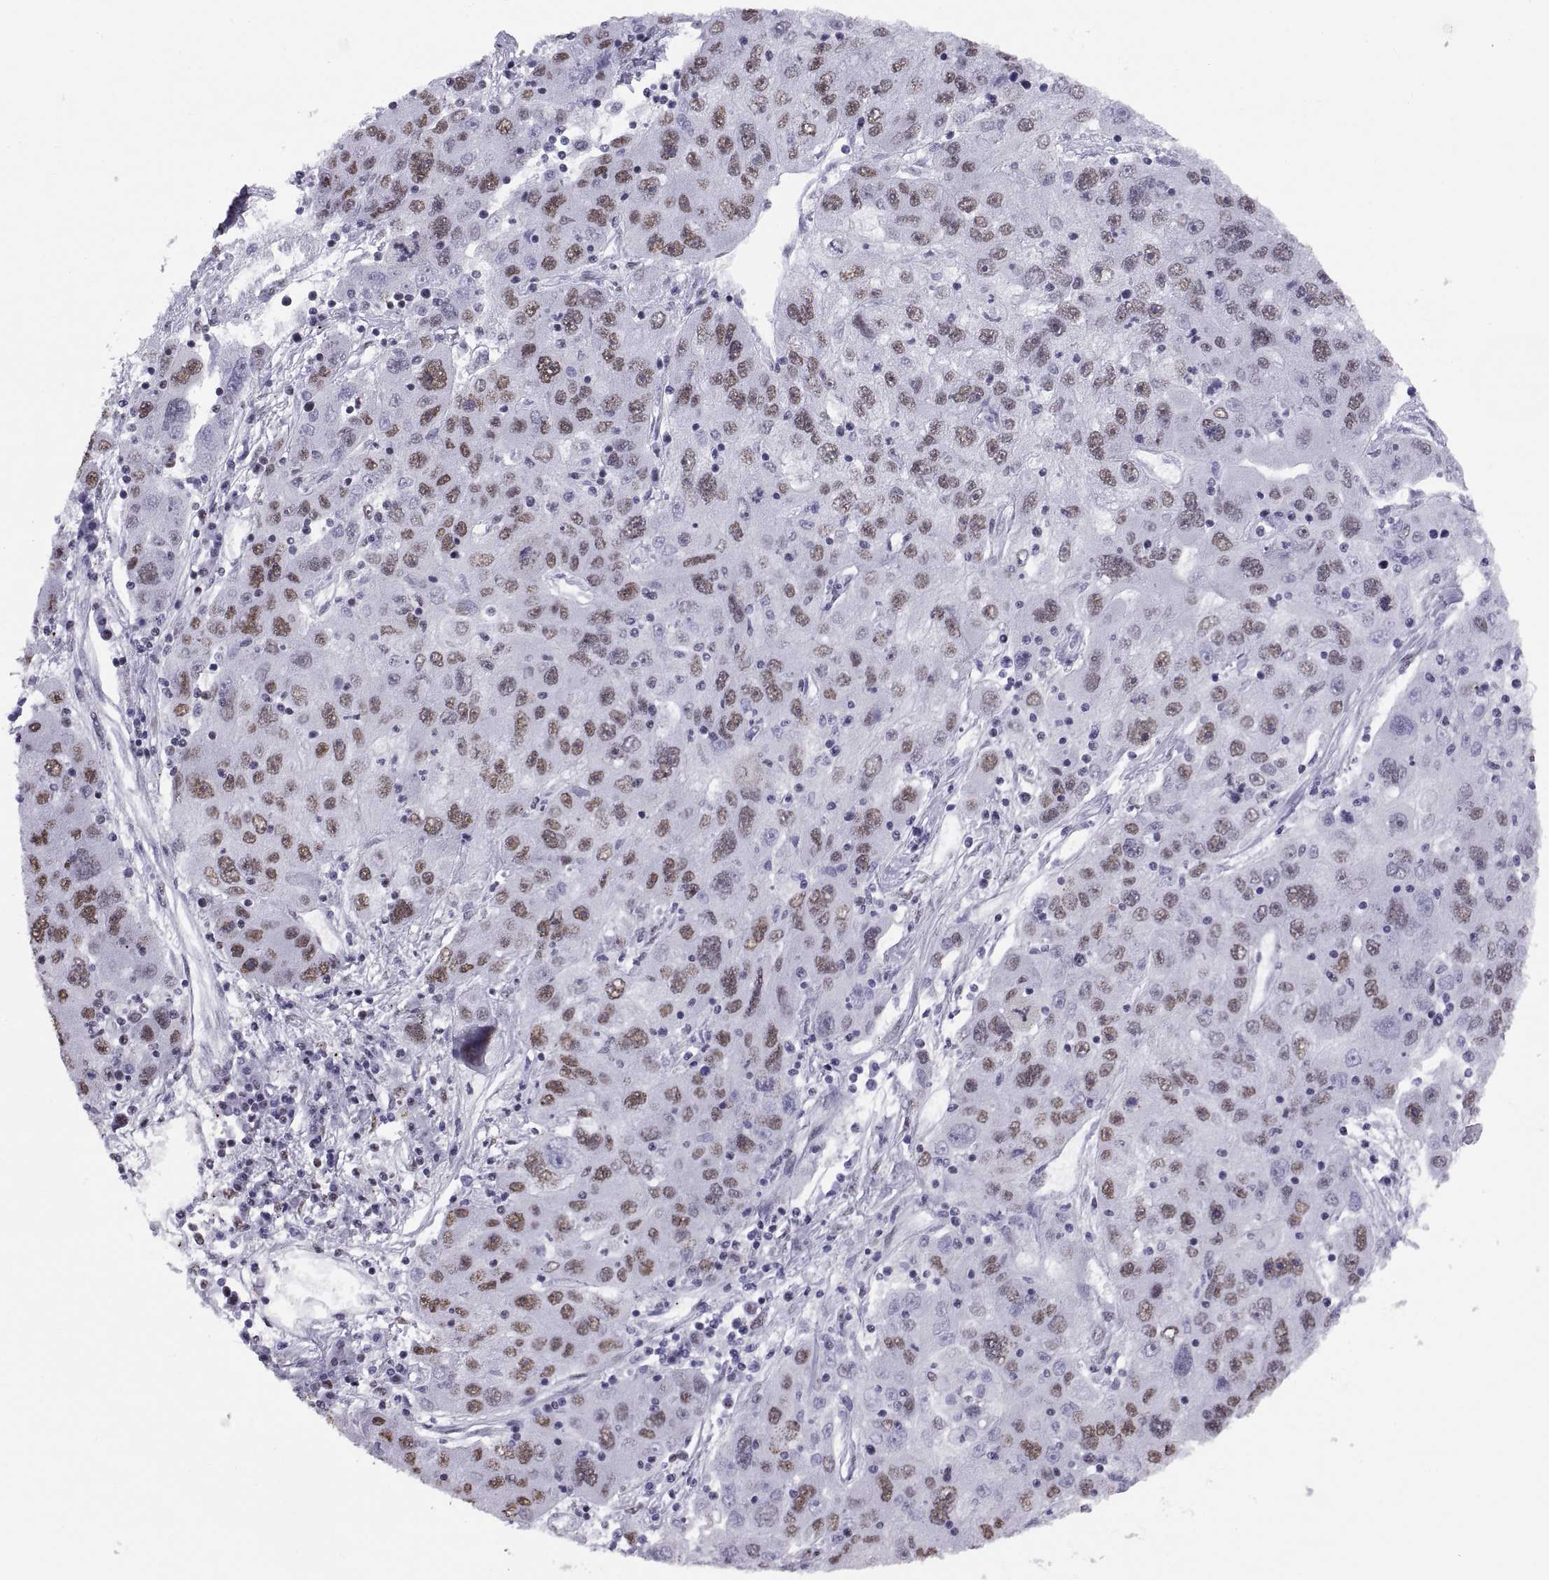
{"staining": {"intensity": "moderate", "quantity": ">75%", "location": "nuclear"}, "tissue": "stomach cancer", "cell_type": "Tumor cells", "image_type": "cancer", "snomed": [{"axis": "morphology", "description": "Adenocarcinoma, NOS"}, {"axis": "topography", "description": "Stomach"}], "caption": "Stomach cancer (adenocarcinoma) tissue exhibits moderate nuclear expression in approximately >75% of tumor cells", "gene": "NEUROD6", "patient": {"sex": "male", "age": 56}}